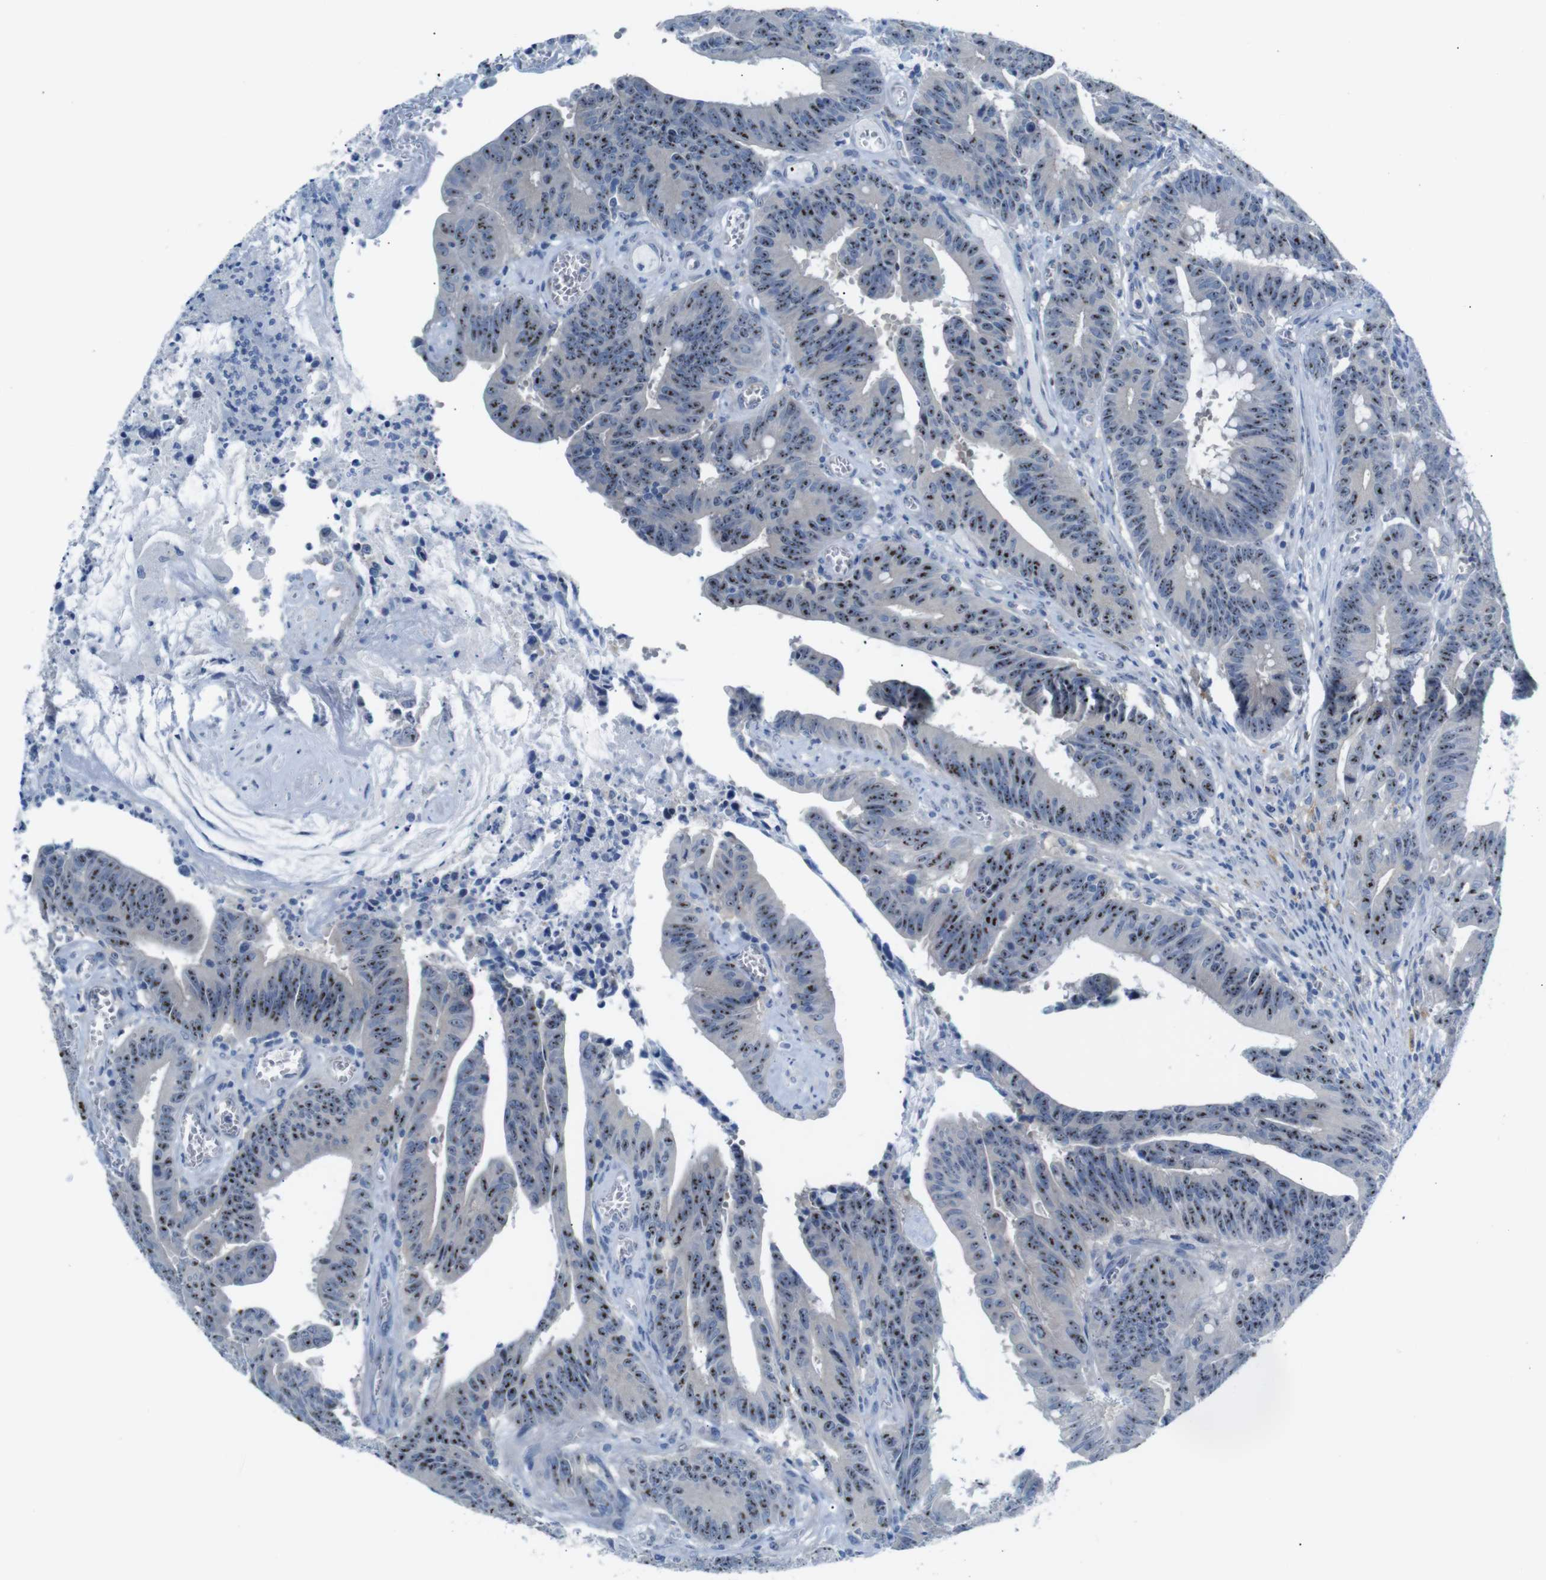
{"staining": {"intensity": "strong", "quantity": ">75%", "location": "nuclear"}, "tissue": "colorectal cancer", "cell_type": "Tumor cells", "image_type": "cancer", "snomed": [{"axis": "morphology", "description": "Adenocarcinoma, NOS"}, {"axis": "topography", "description": "Colon"}], "caption": "Colorectal cancer (adenocarcinoma) stained with a protein marker exhibits strong staining in tumor cells.", "gene": "C1orf210", "patient": {"sex": "male", "age": 45}}